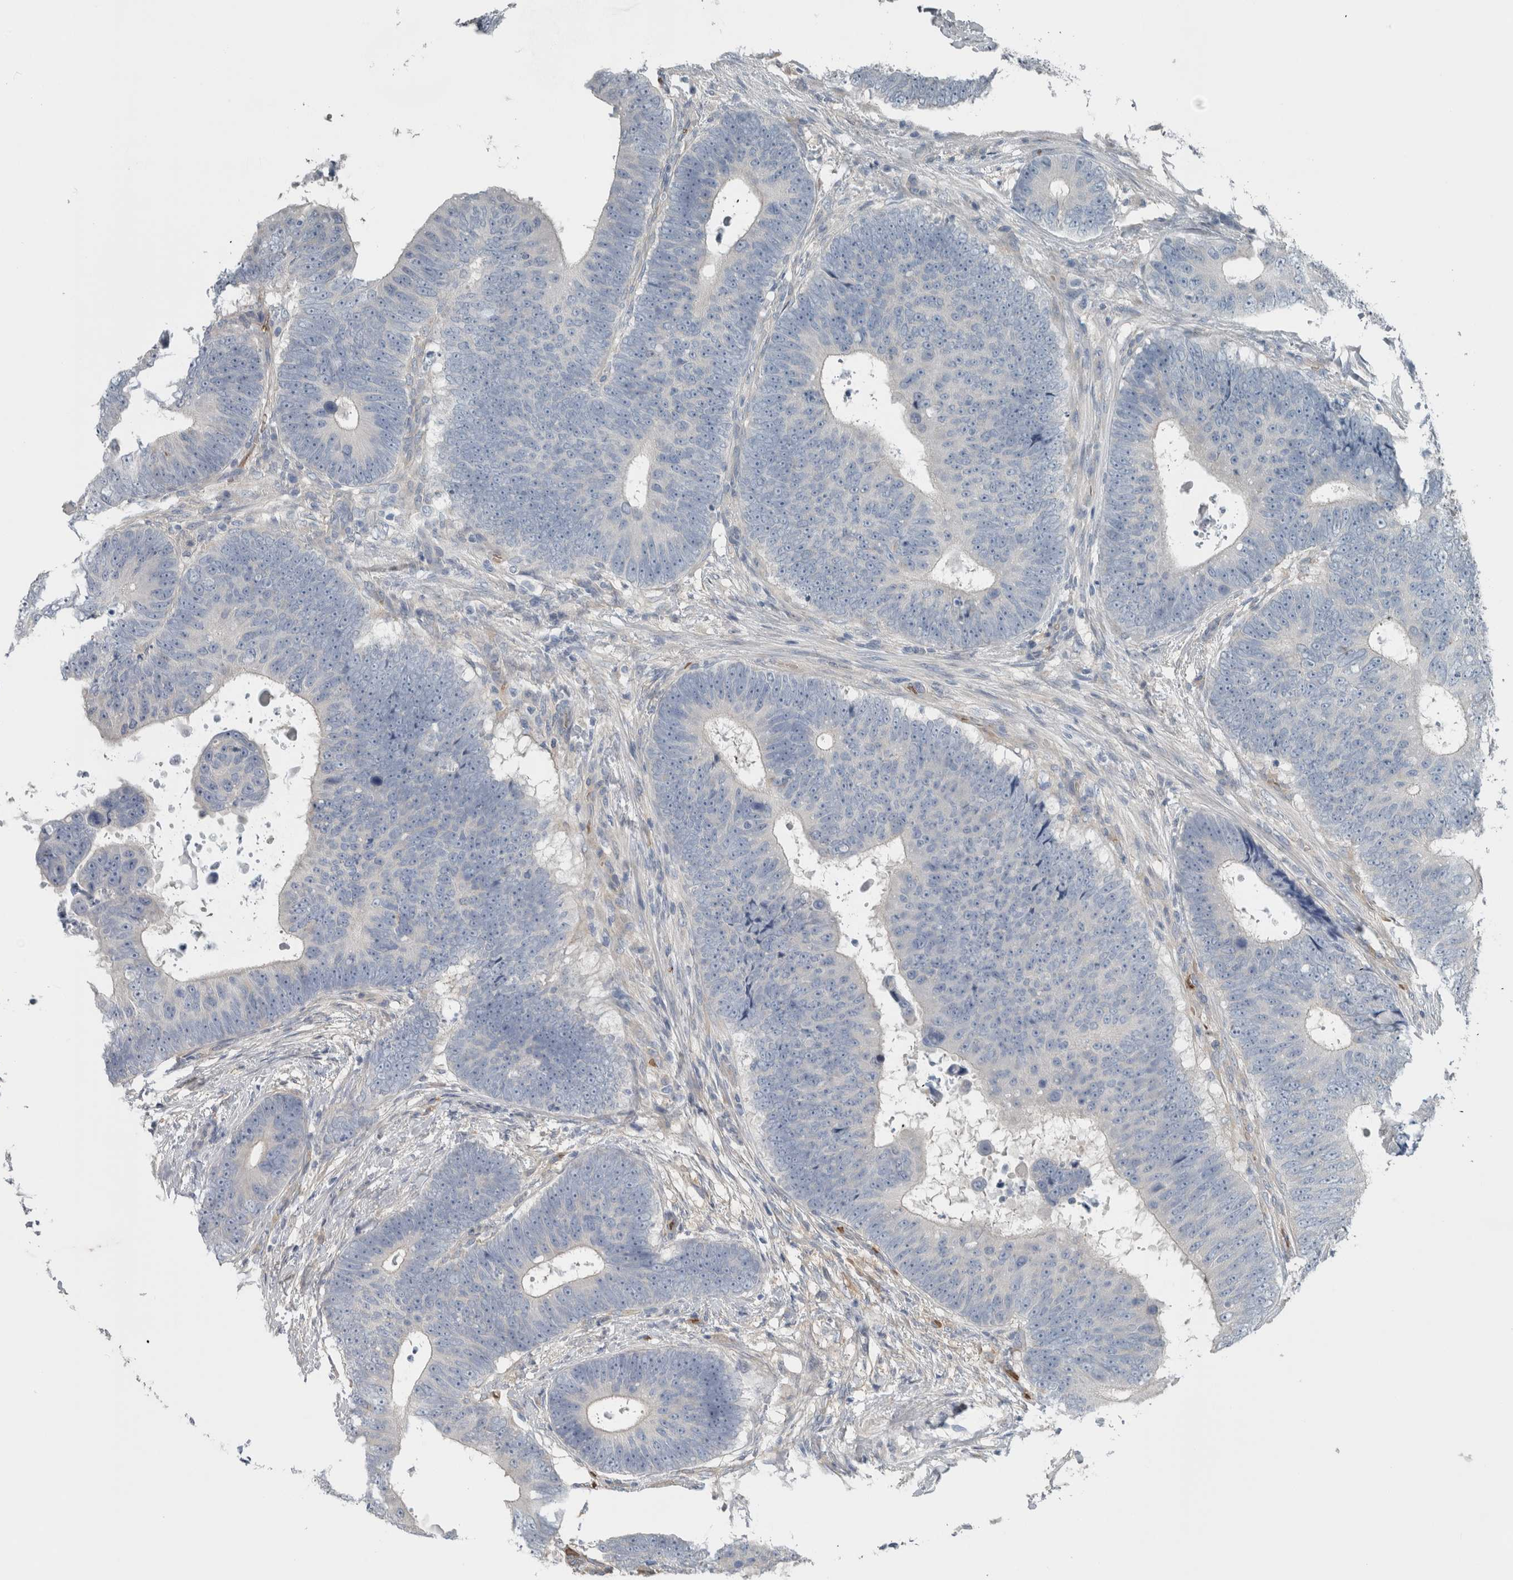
{"staining": {"intensity": "negative", "quantity": "none", "location": "none"}, "tissue": "colorectal cancer", "cell_type": "Tumor cells", "image_type": "cancer", "snomed": [{"axis": "morphology", "description": "Adenocarcinoma, NOS"}, {"axis": "topography", "description": "Colon"}], "caption": "Colorectal cancer stained for a protein using immunohistochemistry (IHC) exhibits no staining tumor cells.", "gene": "SH3GL2", "patient": {"sex": "male", "age": 56}}